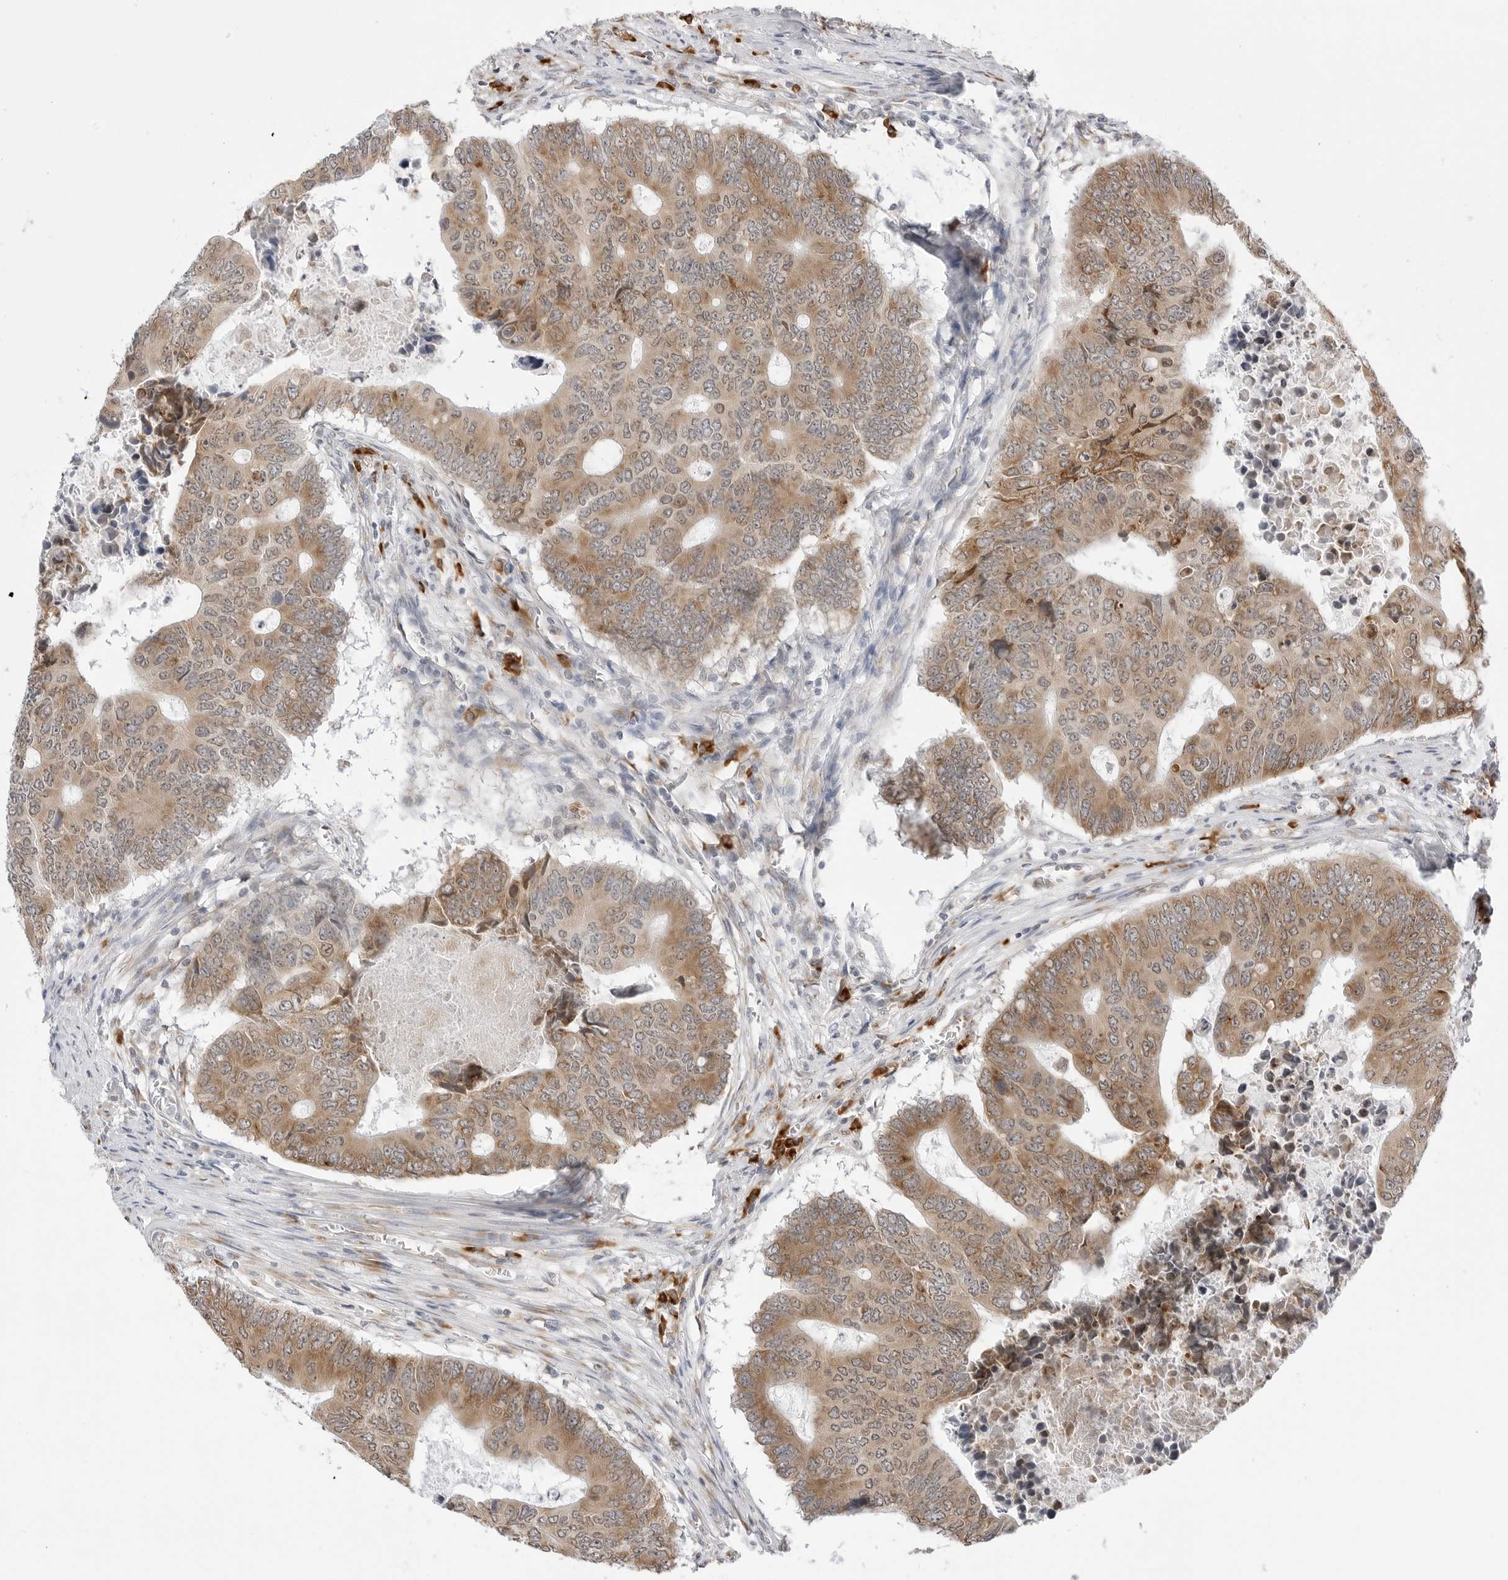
{"staining": {"intensity": "moderate", "quantity": ">75%", "location": "cytoplasmic/membranous"}, "tissue": "colorectal cancer", "cell_type": "Tumor cells", "image_type": "cancer", "snomed": [{"axis": "morphology", "description": "Adenocarcinoma, NOS"}, {"axis": "topography", "description": "Colon"}], "caption": "Tumor cells demonstrate medium levels of moderate cytoplasmic/membranous expression in about >75% of cells in colorectal cancer (adenocarcinoma). Ihc stains the protein in brown and the nuclei are stained blue.", "gene": "RPN1", "patient": {"sex": "male", "age": 87}}